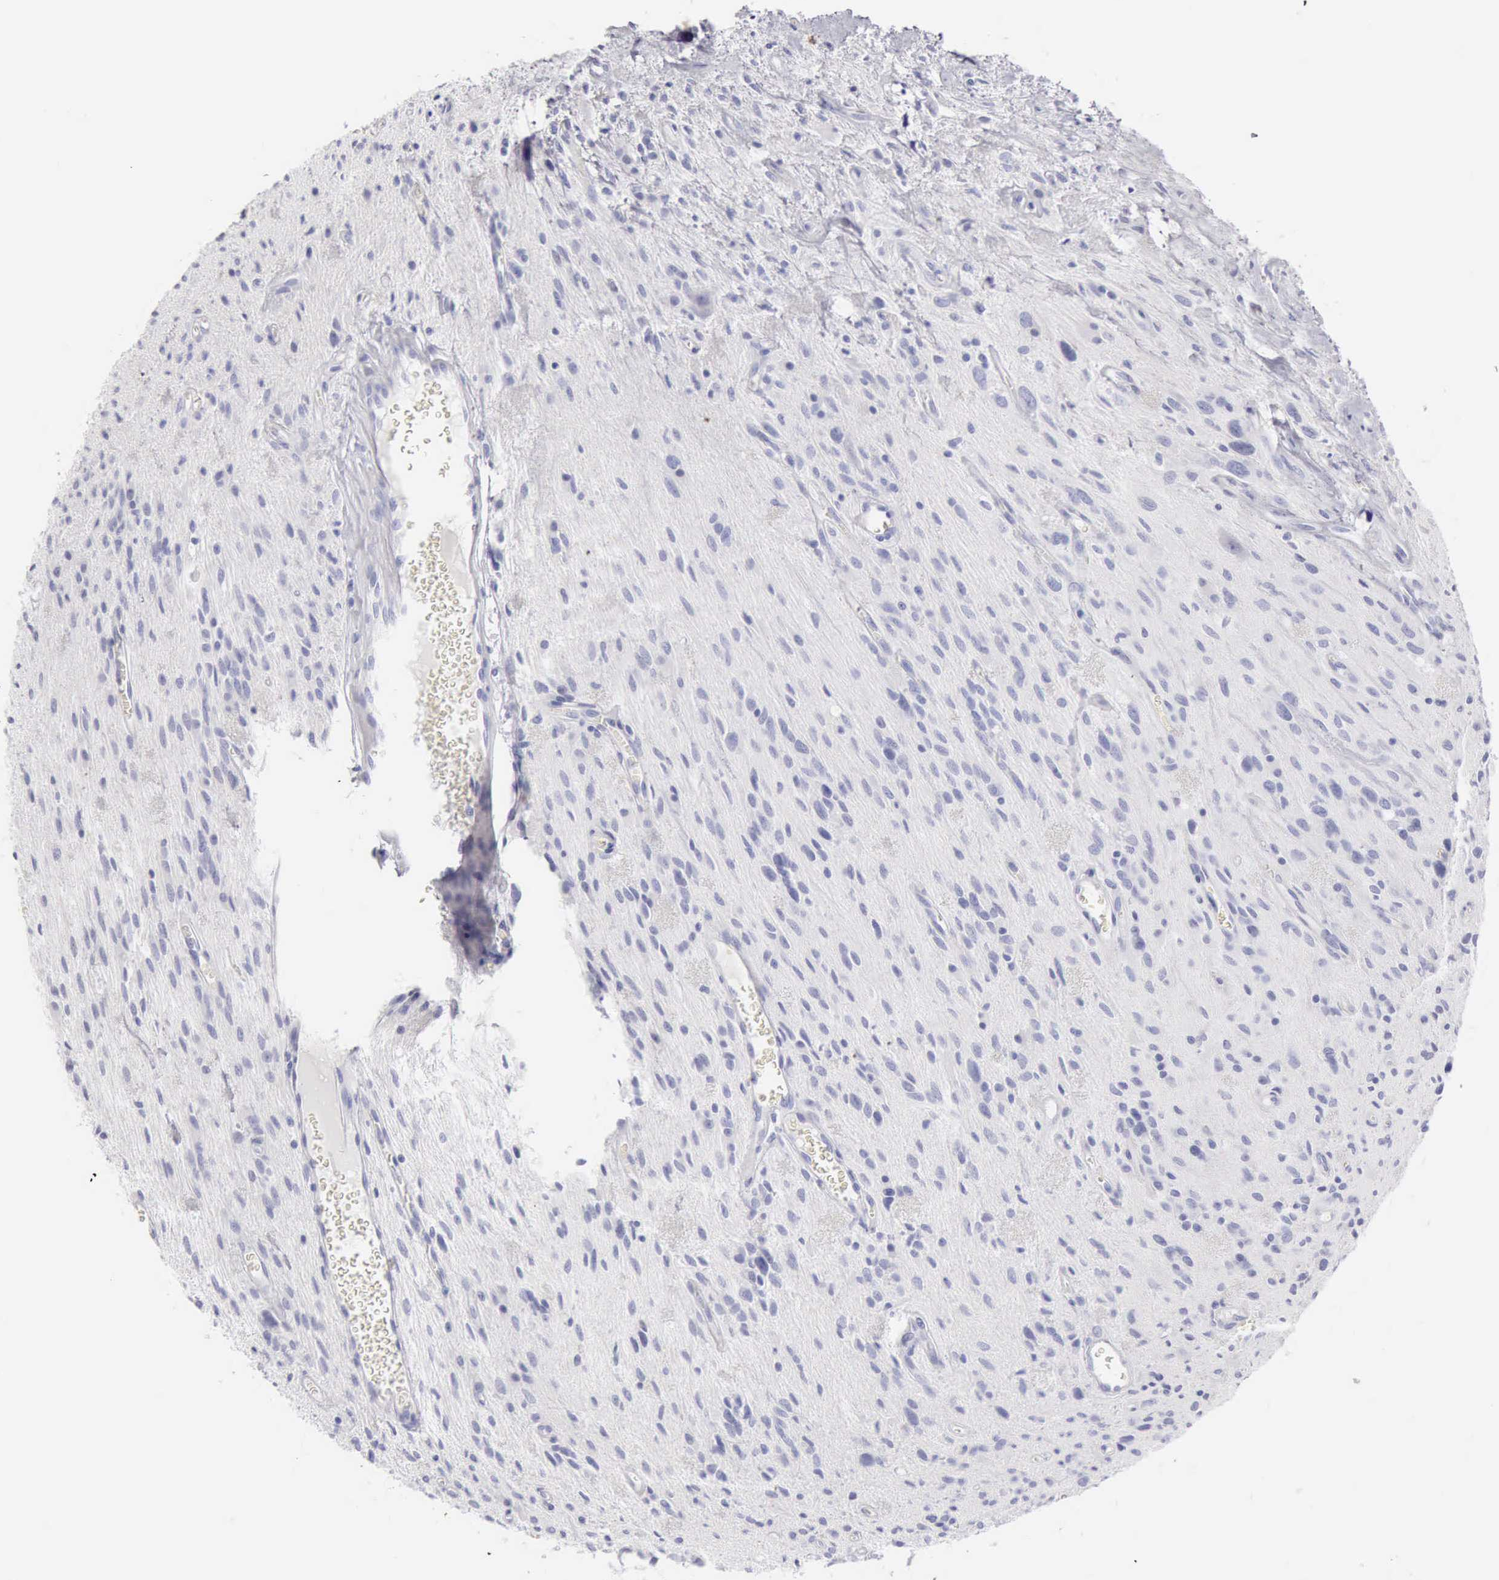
{"staining": {"intensity": "negative", "quantity": "none", "location": "none"}, "tissue": "glioma", "cell_type": "Tumor cells", "image_type": "cancer", "snomed": [{"axis": "morphology", "description": "Glioma, malignant, Low grade"}, {"axis": "topography", "description": "Brain"}], "caption": "Human glioma stained for a protein using IHC exhibits no positivity in tumor cells.", "gene": "KRT10", "patient": {"sex": "female", "age": 15}}